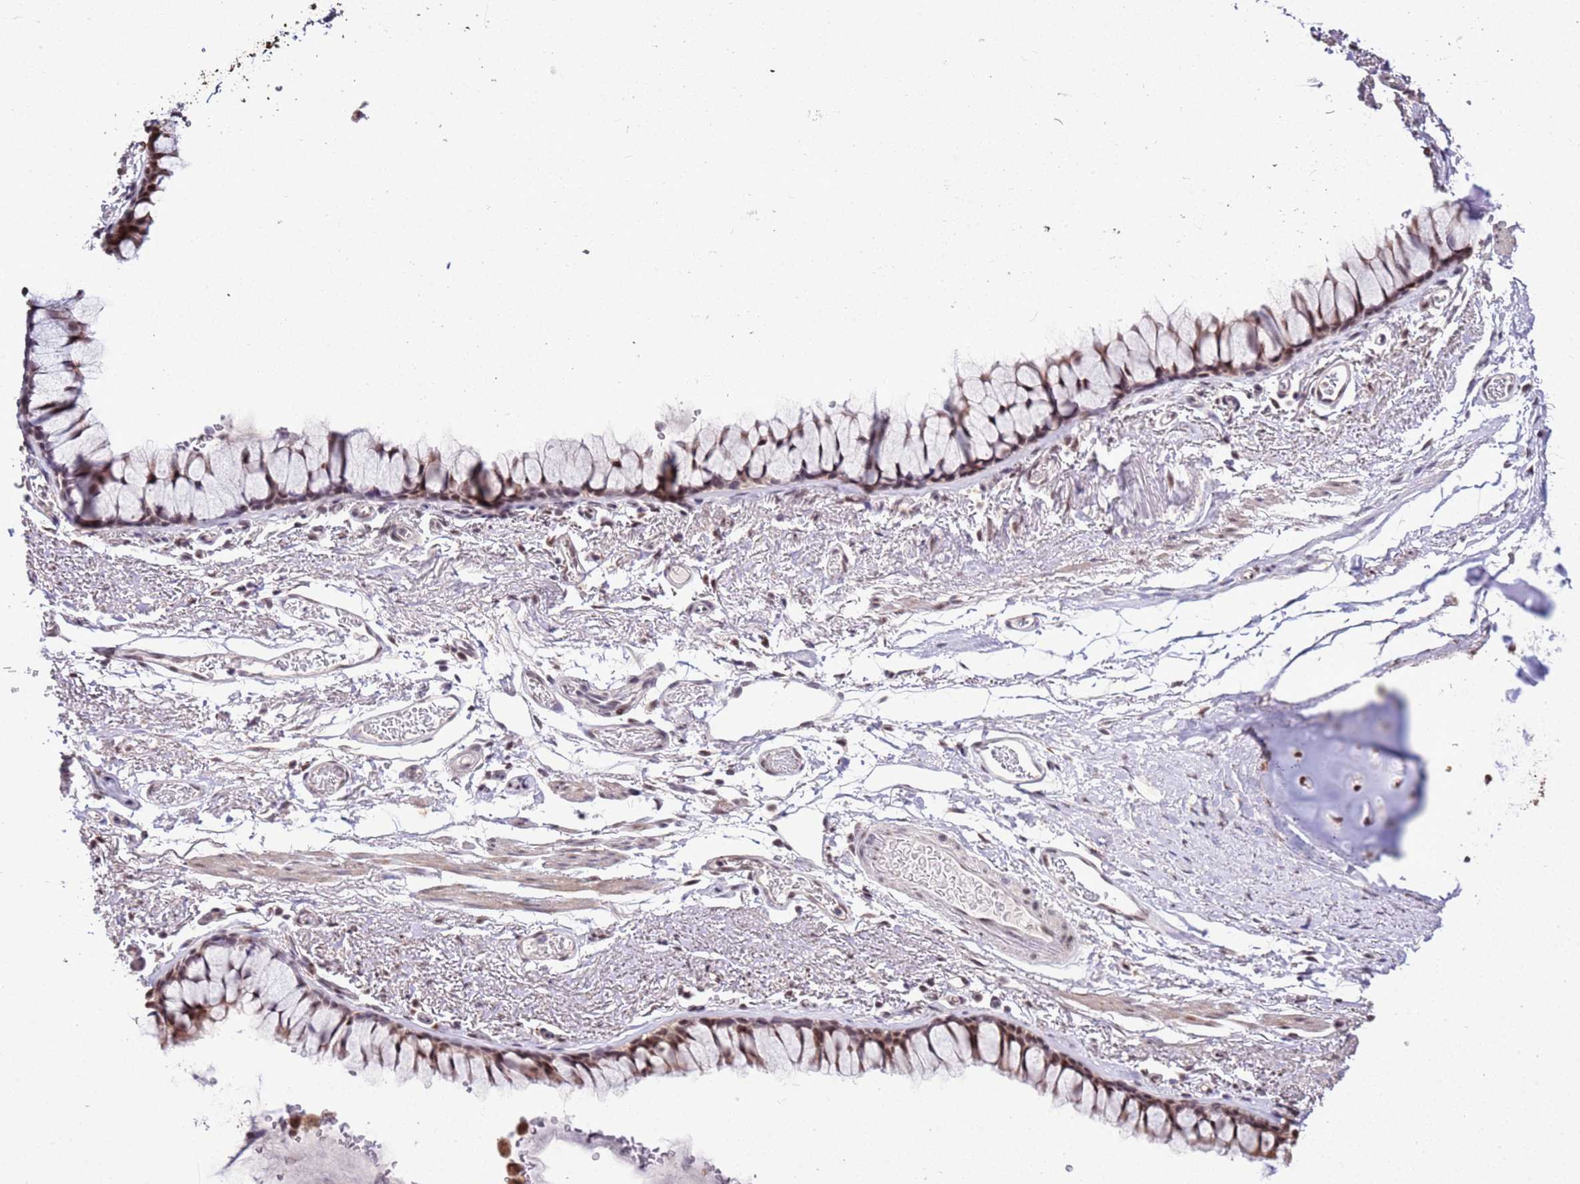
{"staining": {"intensity": "moderate", "quantity": "25%-75%", "location": "nuclear"}, "tissue": "bronchus", "cell_type": "Respiratory epithelial cells", "image_type": "normal", "snomed": [{"axis": "morphology", "description": "Normal tissue, NOS"}, {"axis": "topography", "description": "Bronchus"}], "caption": "Protein staining of benign bronchus reveals moderate nuclear positivity in about 25%-75% of respiratory epithelial cells.", "gene": "AKAP8L", "patient": {"sex": "male", "age": 65}}